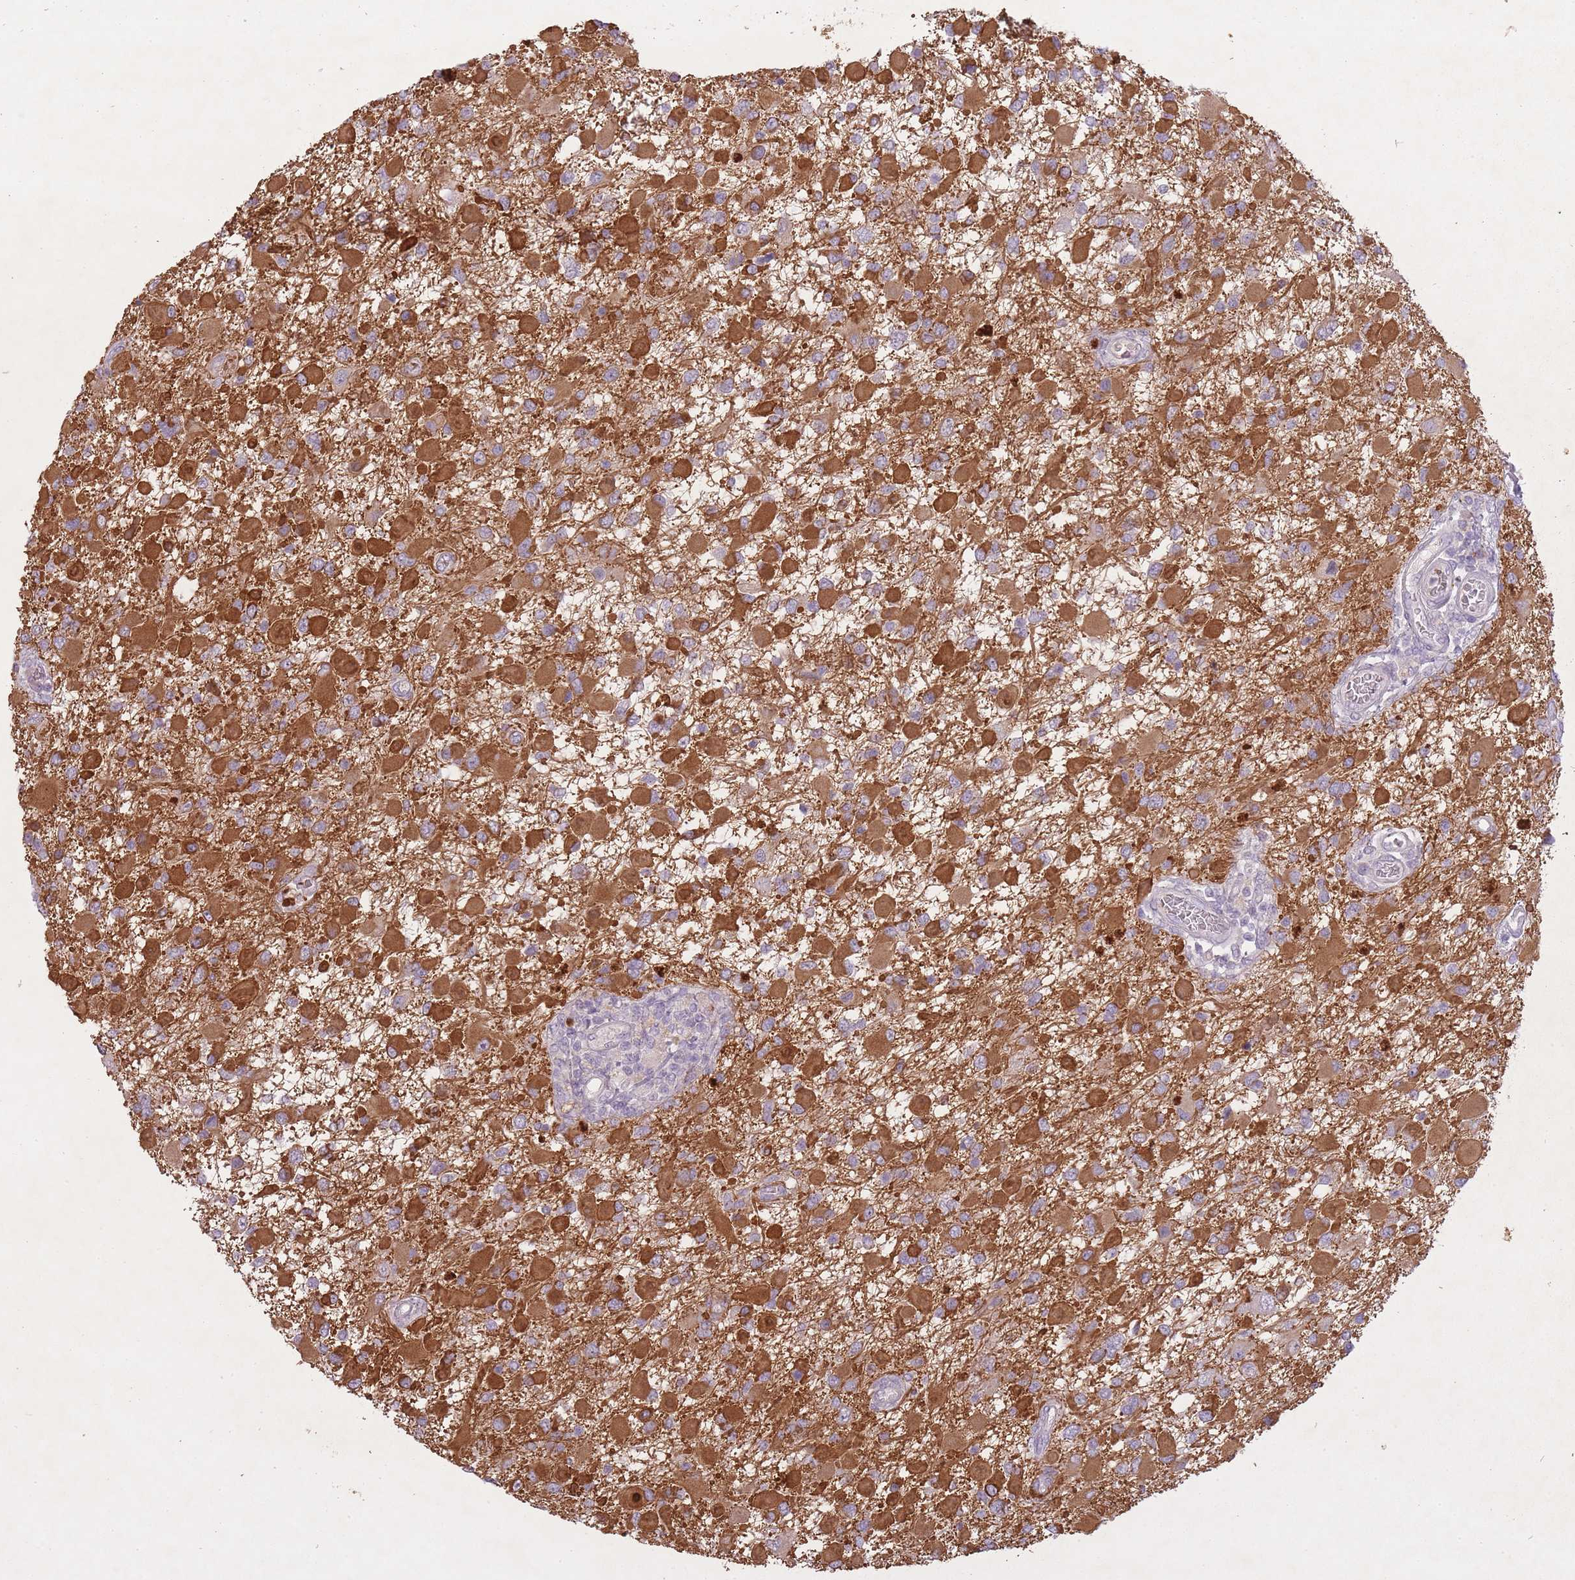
{"staining": {"intensity": "moderate", "quantity": "<25%", "location": "cytoplasmic/membranous"}, "tissue": "glioma", "cell_type": "Tumor cells", "image_type": "cancer", "snomed": [{"axis": "morphology", "description": "Glioma, malignant, High grade"}, {"axis": "topography", "description": "Brain"}], "caption": "Glioma stained for a protein exhibits moderate cytoplasmic/membranous positivity in tumor cells.", "gene": "FAM43B", "patient": {"sex": "male", "age": 53}}